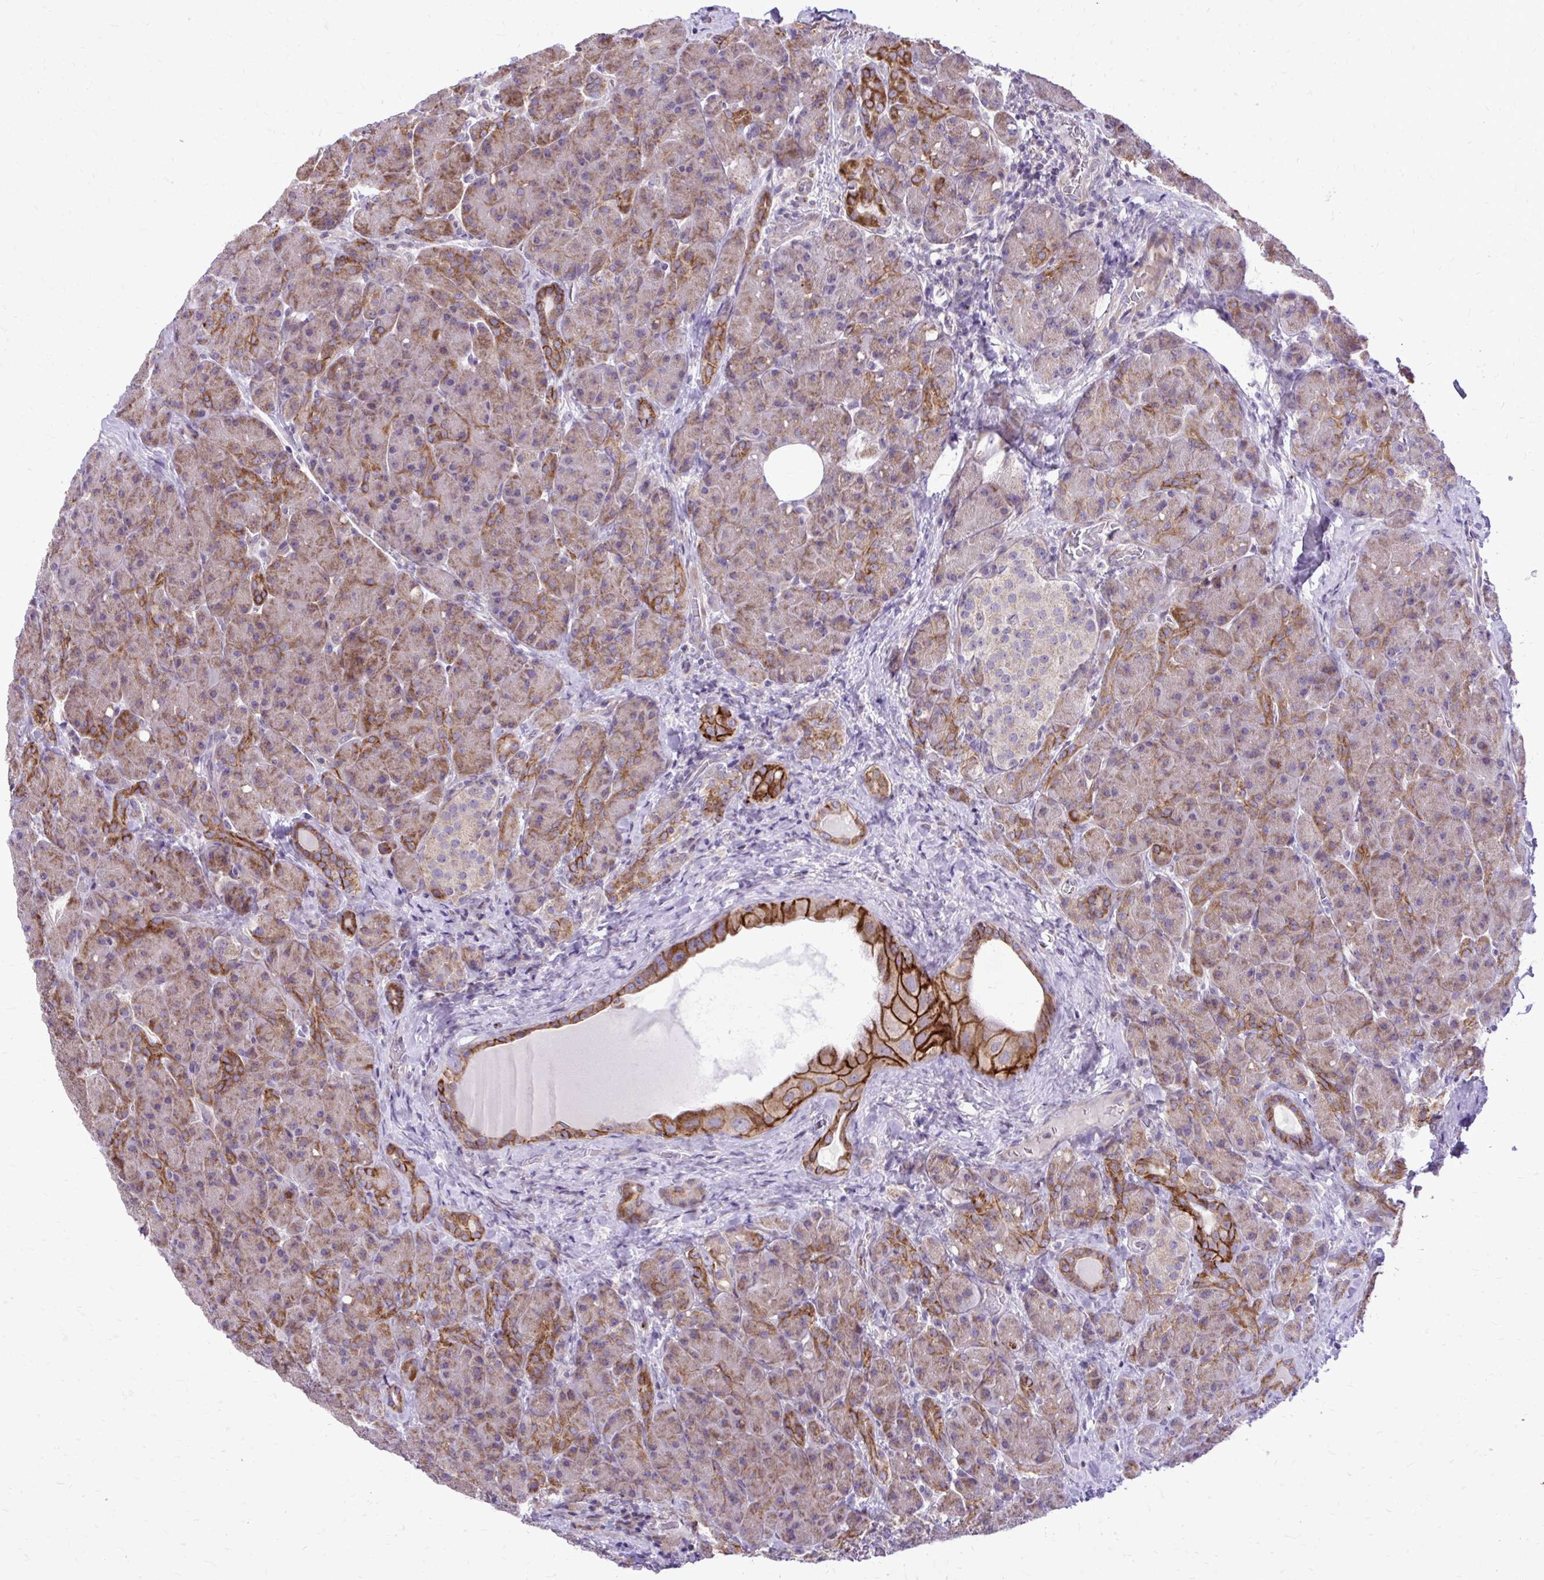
{"staining": {"intensity": "strong", "quantity": "25%-75%", "location": "cytoplasmic/membranous"}, "tissue": "pancreas", "cell_type": "Exocrine glandular cells", "image_type": "normal", "snomed": [{"axis": "morphology", "description": "Normal tissue, NOS"}, {"axis": "topography", "description": "Pancreas"}], "caption": "Immunohistochemical staining of benign pancreas reveals 25%-75% levels of strong cytoplasmic/membranous protein positivity in about 25%-75% of exocrine glandular cells.", "gene": "ABCC3", "patient": {"sex": "male", "age": 55}}